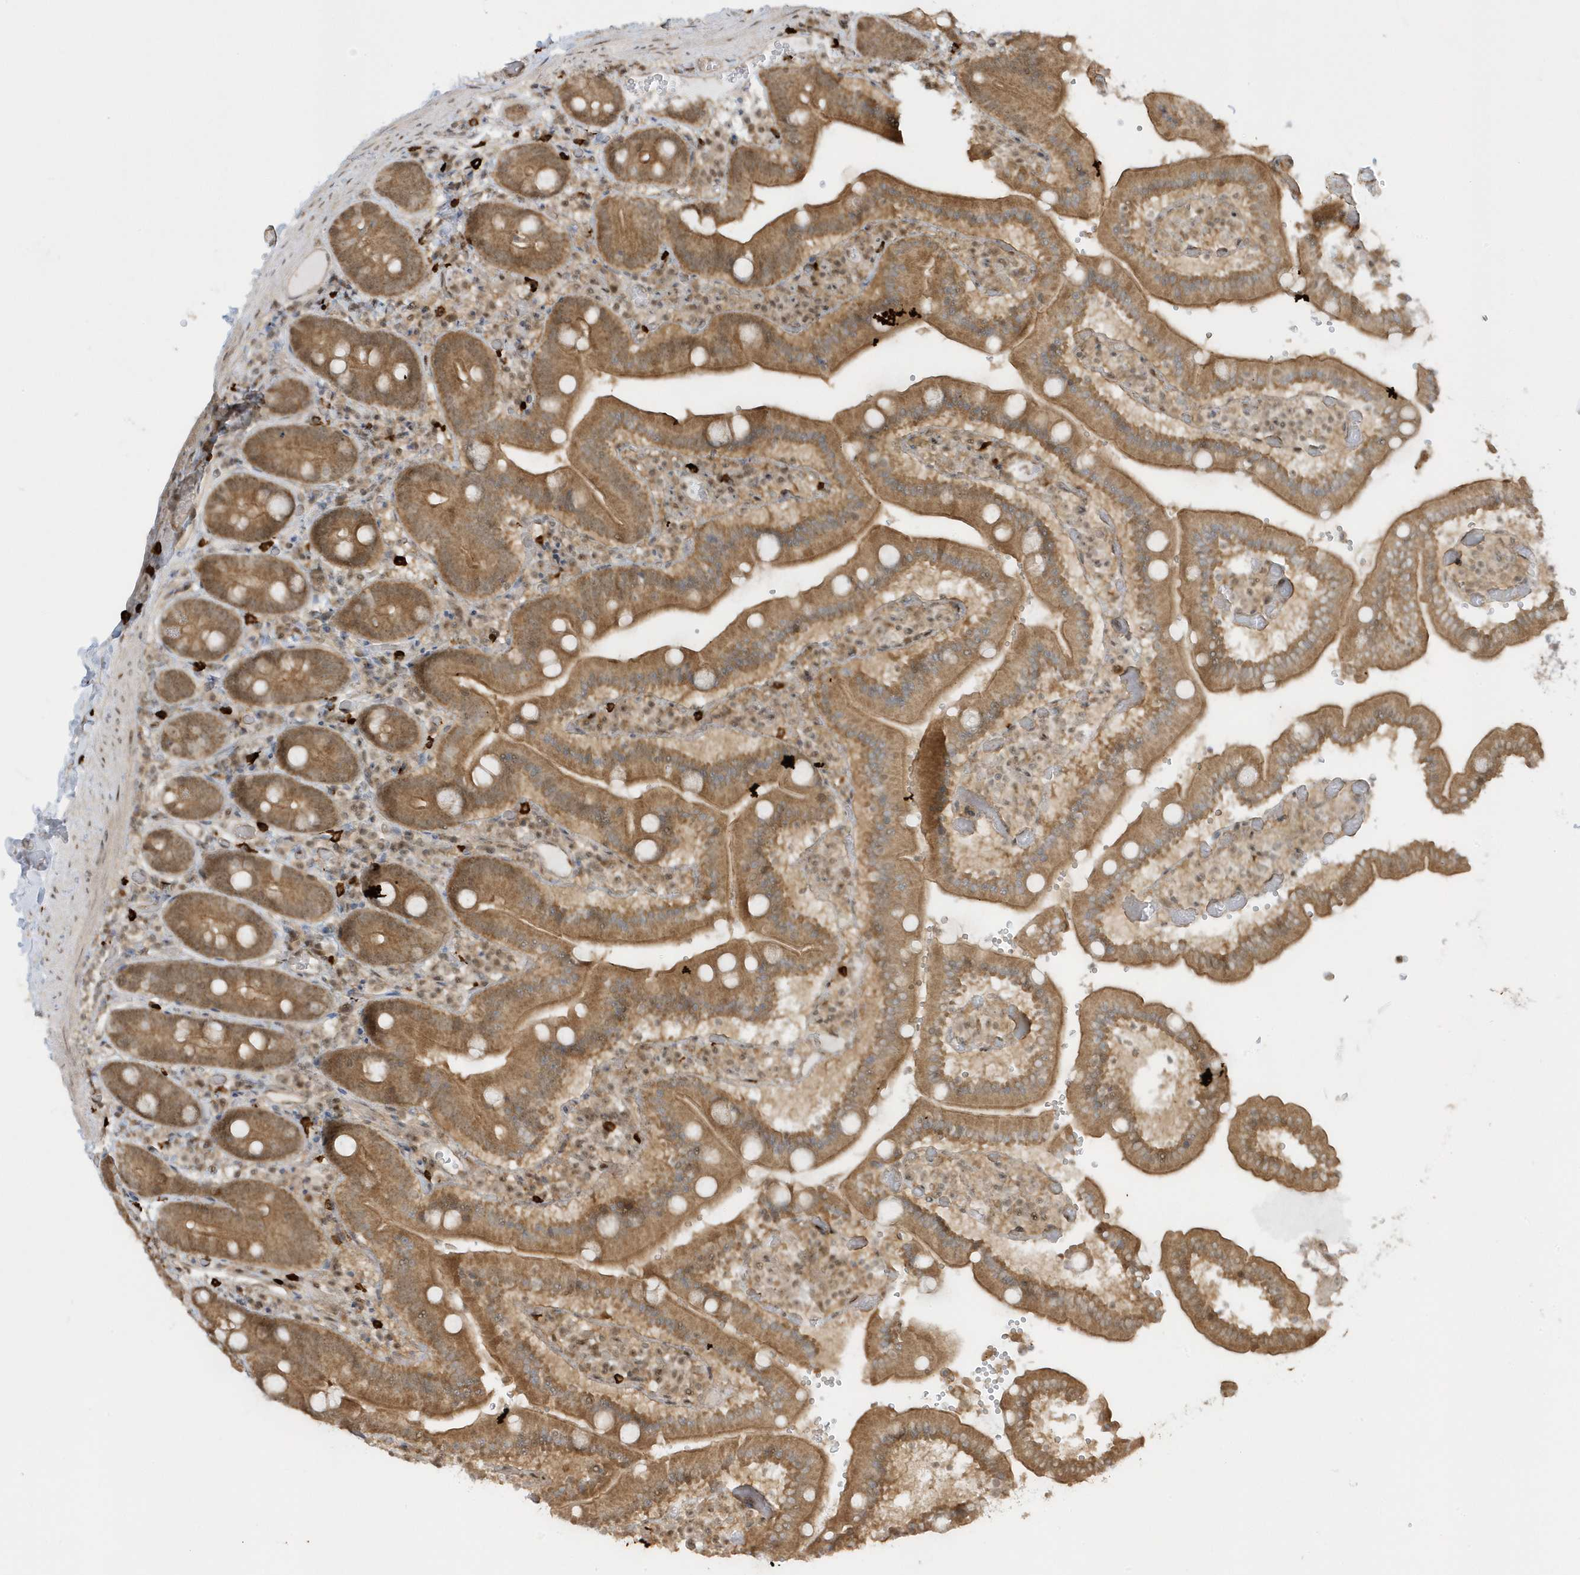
{"staining": {"intensity": "moderate", "quantity": ">75%", "location": "cytoplasmic/membranous"}, "tissue": "duodenum", "cell_type": "Glandular cells", "image_type": "normal", "snomed": [{"axis": "morphology", "description": "Normal tissue, NOS"}, {"axis": "topography", "description": "Duodenum"}], "caption": "Immunohistochemistry (IHC) staining of benign duodenum, which shows medium levels of moderate cytoplasmic/membranous positivity in approximately >75% of glandular cells indicating moderate cytoplasmic/membranous protein expression. The staining was performed using DAB (3,3'-diaminobenzidine) (brown) for protein detection and nuclei were counterstained in hematoxylin (blue).", "gene": "PPP1R7", "patient": {"sex": "female", "age": 62}}